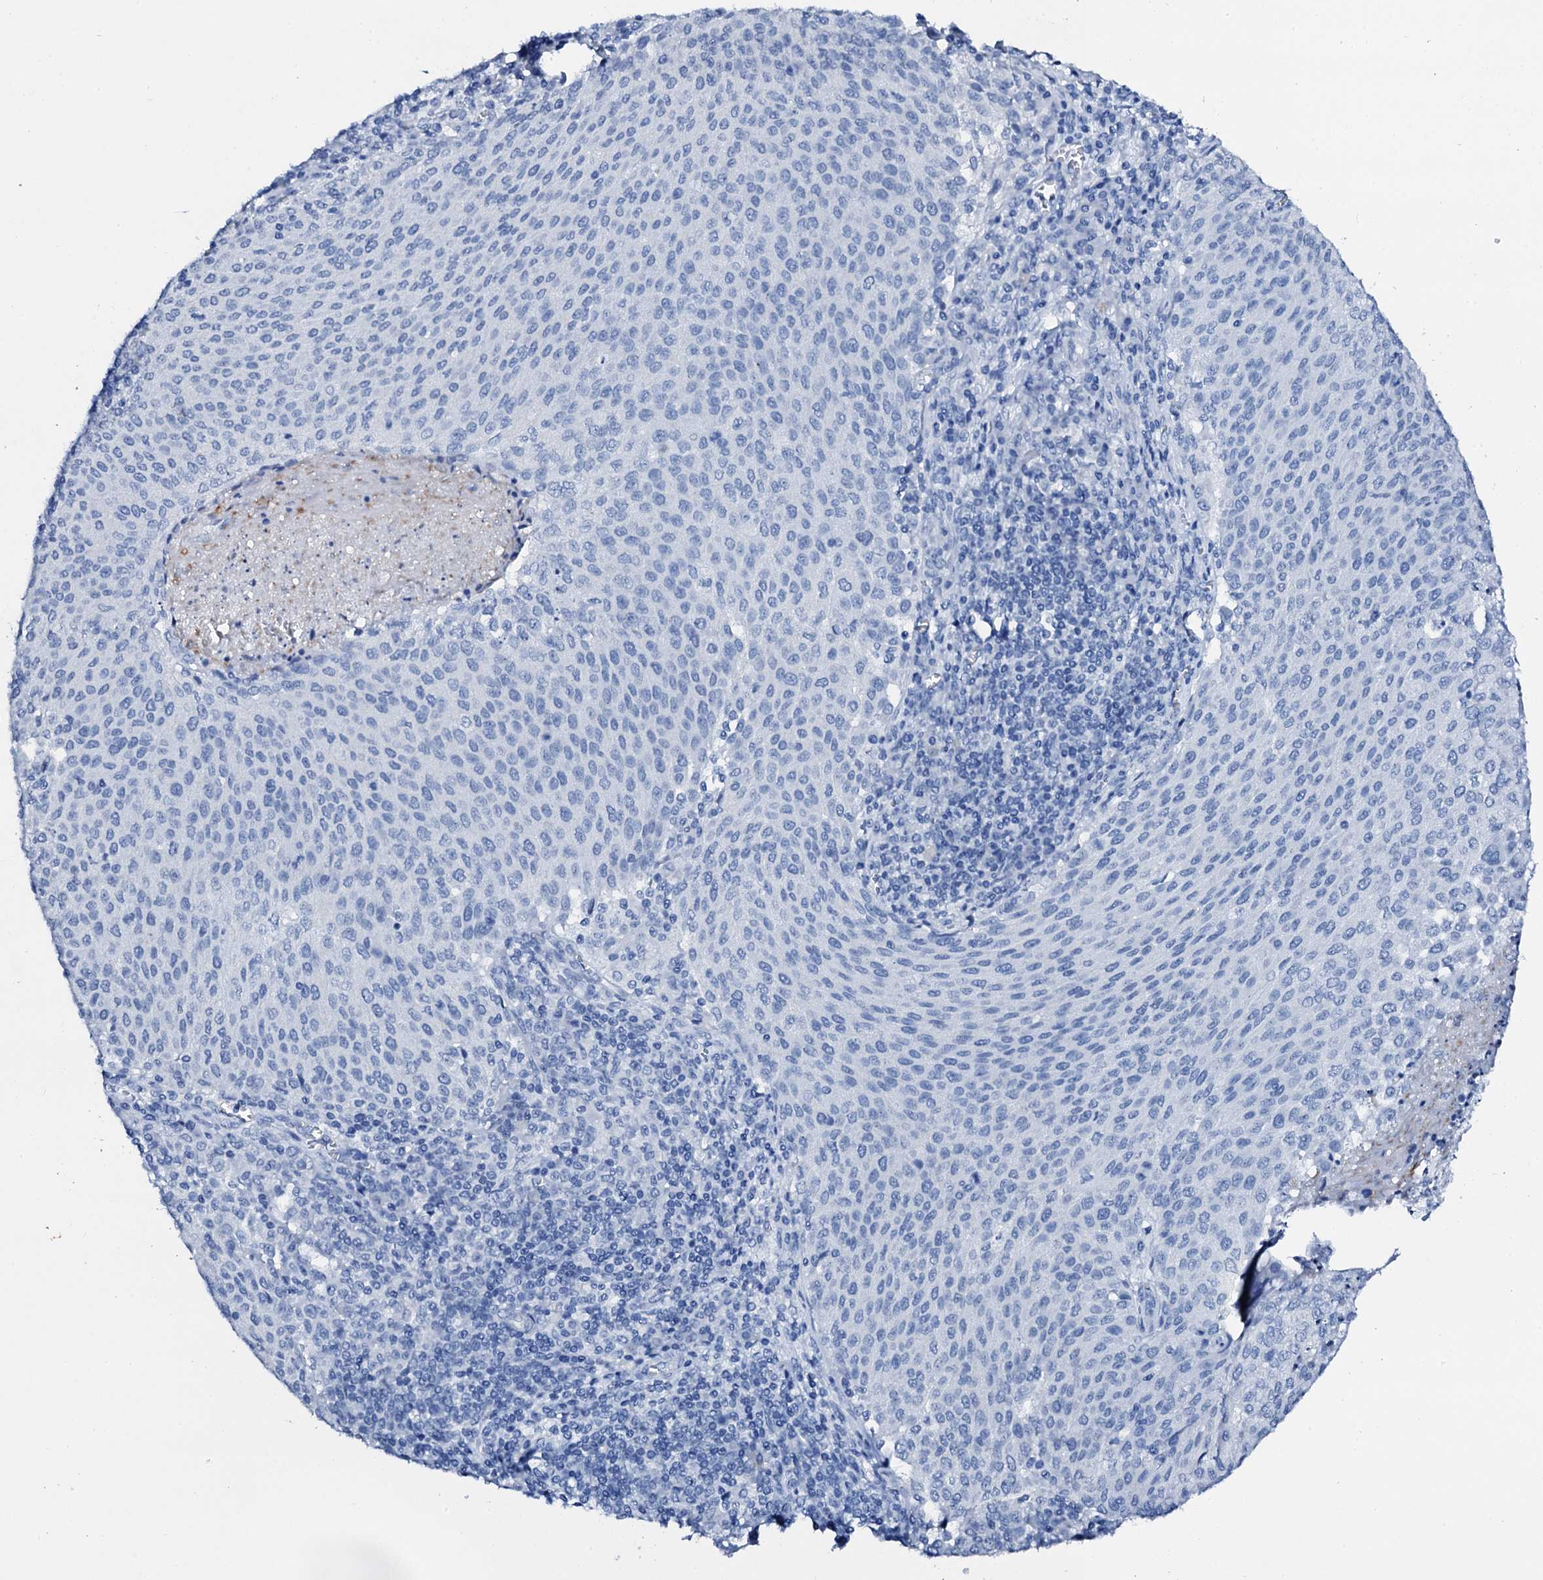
{"staining": {"intensity": "negative", "quantity": "none", "location": "none"}, "tissue": "cervical cancer", "cell_type": "Tumor cells", "image_type": "cancer", "snomed": [{"axis": "morphology", "description": "Squamous cell carcinoma, NOS"}, {"axis": "topography", "description": "Cervix"}], "caption": "This is an immunohistochemistry micrograph of human cervical cancer (squamous cell carcinoma). There is no expression in tumor cells.", "gene": "PTH", "patient": {"sex": "female", "age": 46}}